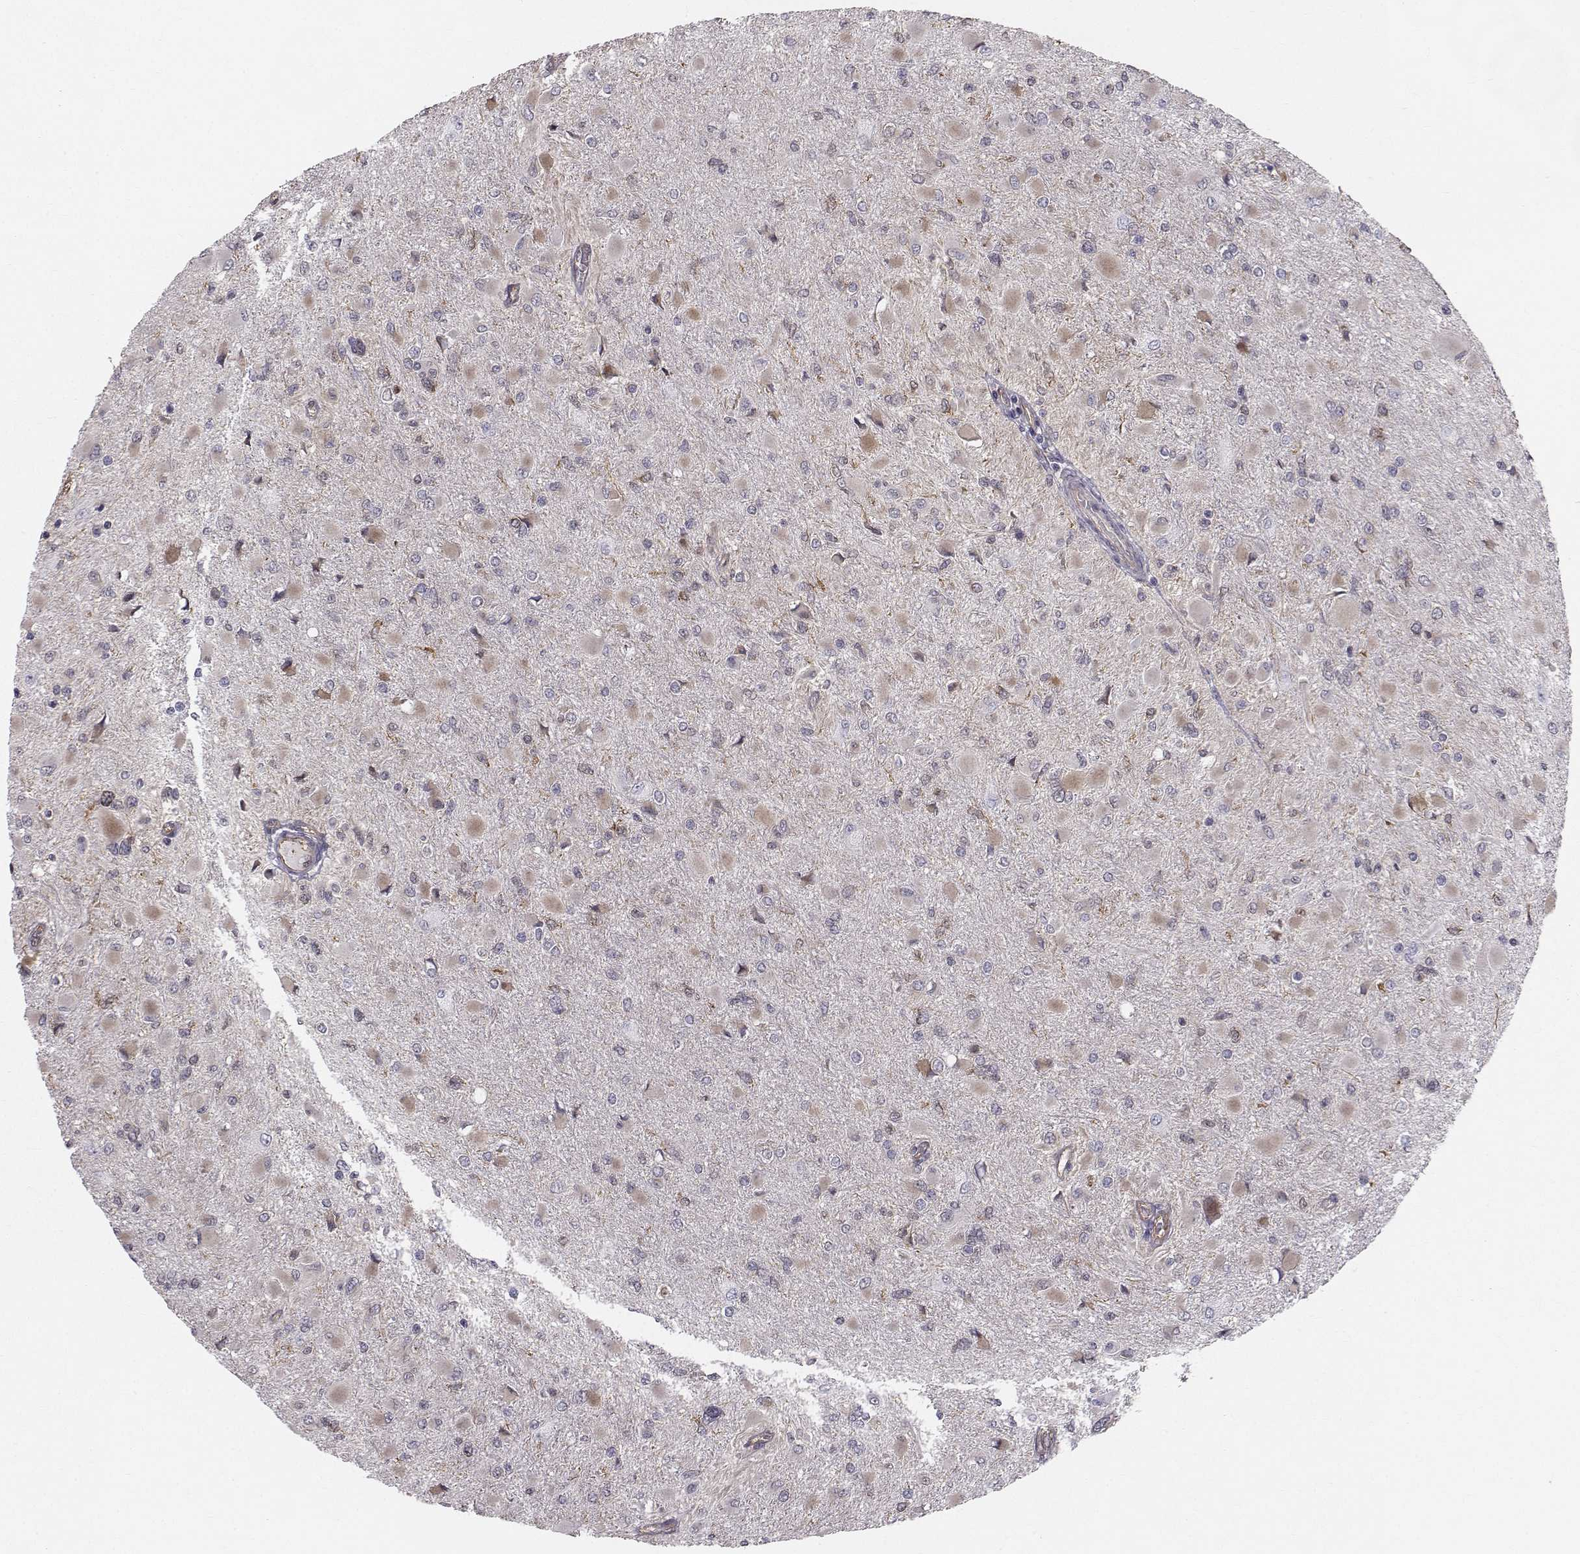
{"staining": {"intensity": "negative", "quantity": "none", "location": "none"}, "tissue": "glioma", "cell_type": "Tumor cells", "image_type": "cancer", "snomed": [{"axis": "morphology", "description": "Glioma, malignant, High grade"}, {"axis": "topography", "description": "Cerebral cortex"}], "caption": "DAB immunohistochemical staining of glioma exhibits no significant expression in tumor cells.", "gene": "HSP90AB1", "patient": {"sex": "female", "age": 36}}